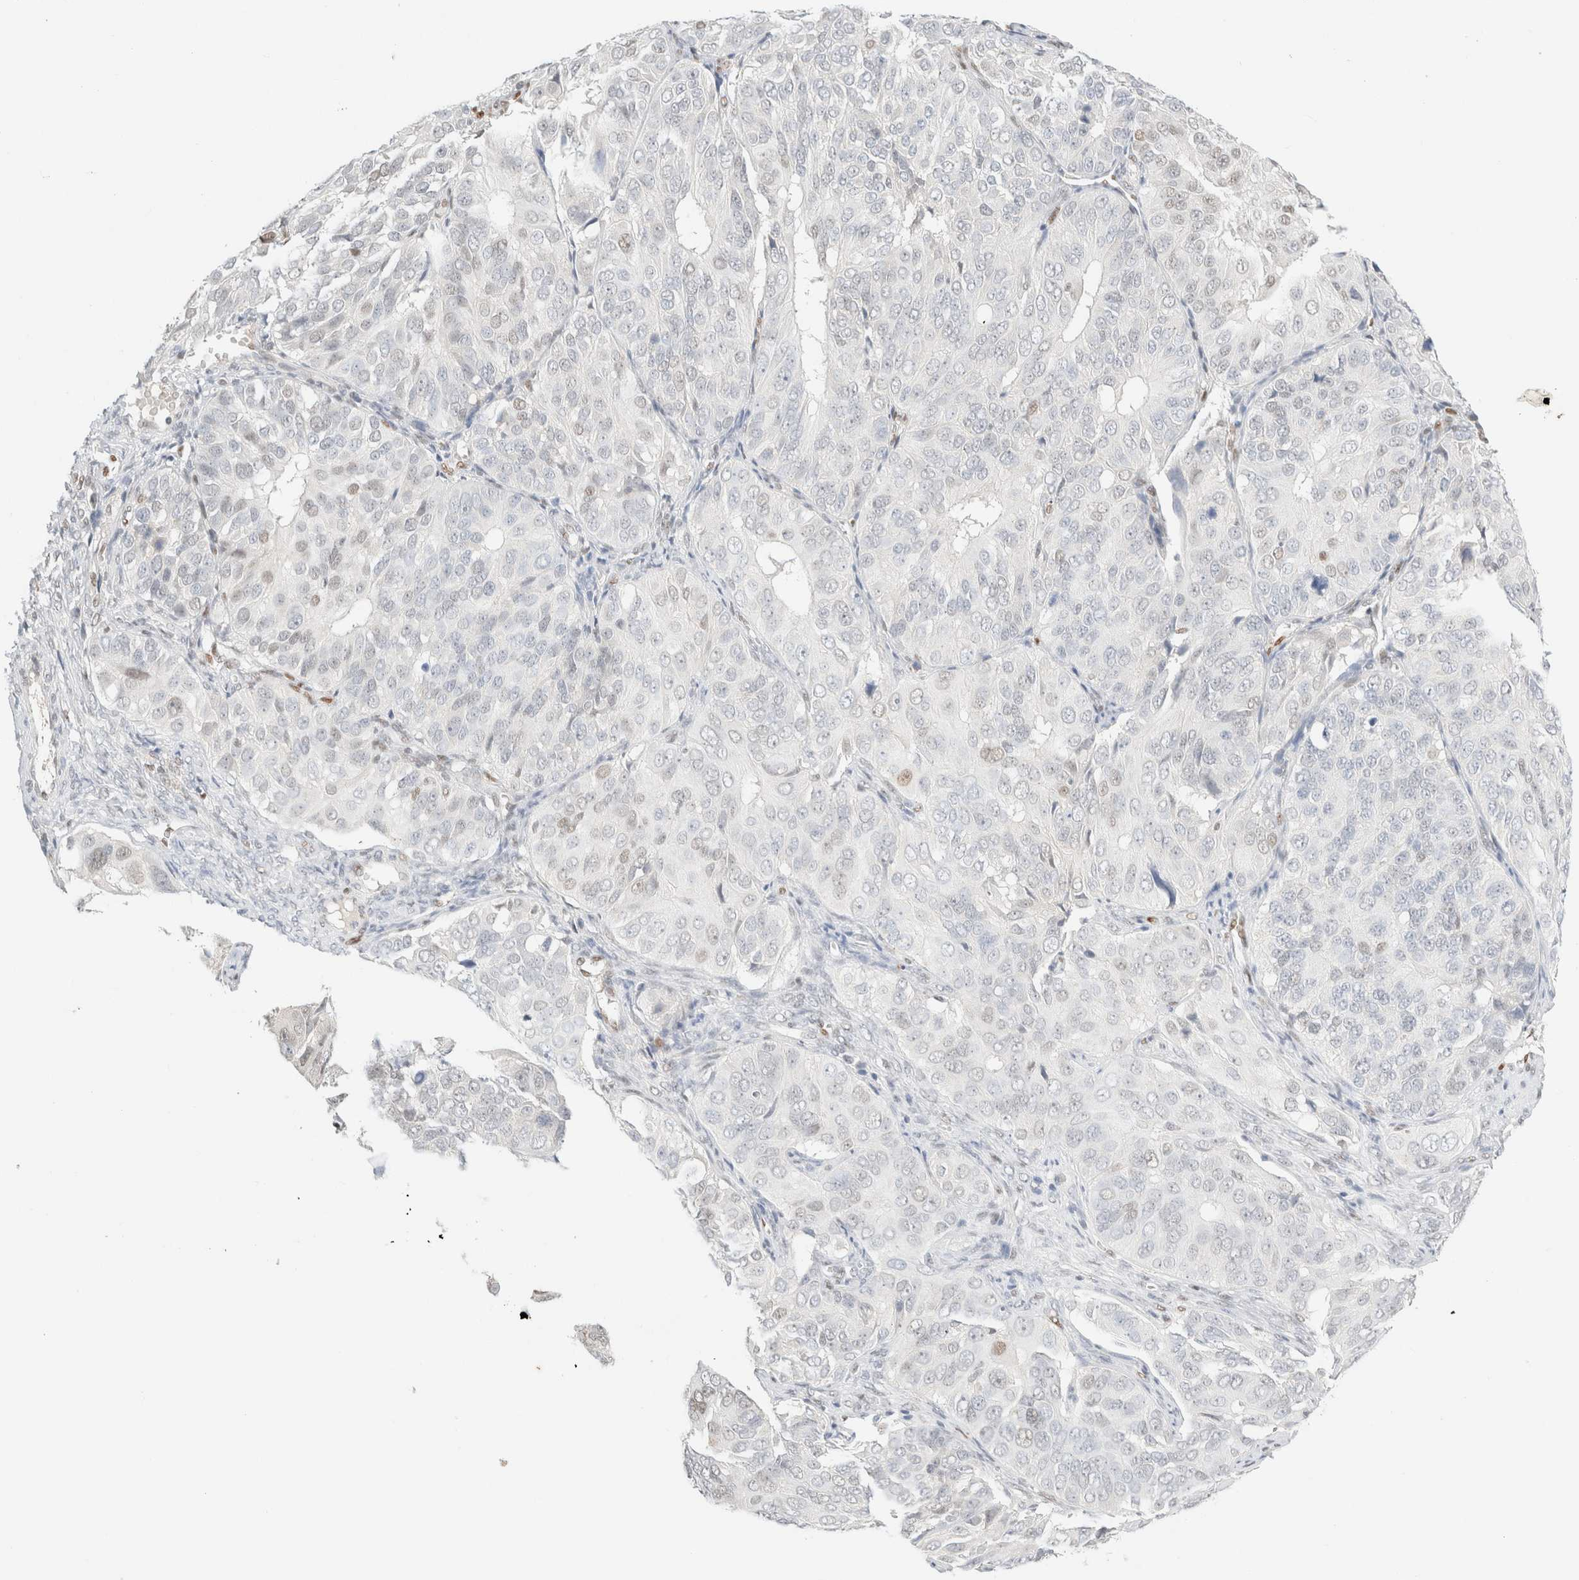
{"staining": {"intensity": "weak", "quantity": "<25%", "location": "nuclear"}, "tissue": "ovarian cancer", "cell_type": "Tumor cells", "image_type": "cancer", "snomed": [{"axis": "morphology", "description": "Carcinoma, endometroid"}, {"axis": "topography", "description": "Ovary"}], "caption": "IHC image of neoplastic tissue: human ovarian cancer stained with DAB shows no significant protein positivity in tumor cells.", "gene": "DDB2", "patient": {"sex": "female", "age": 51}}